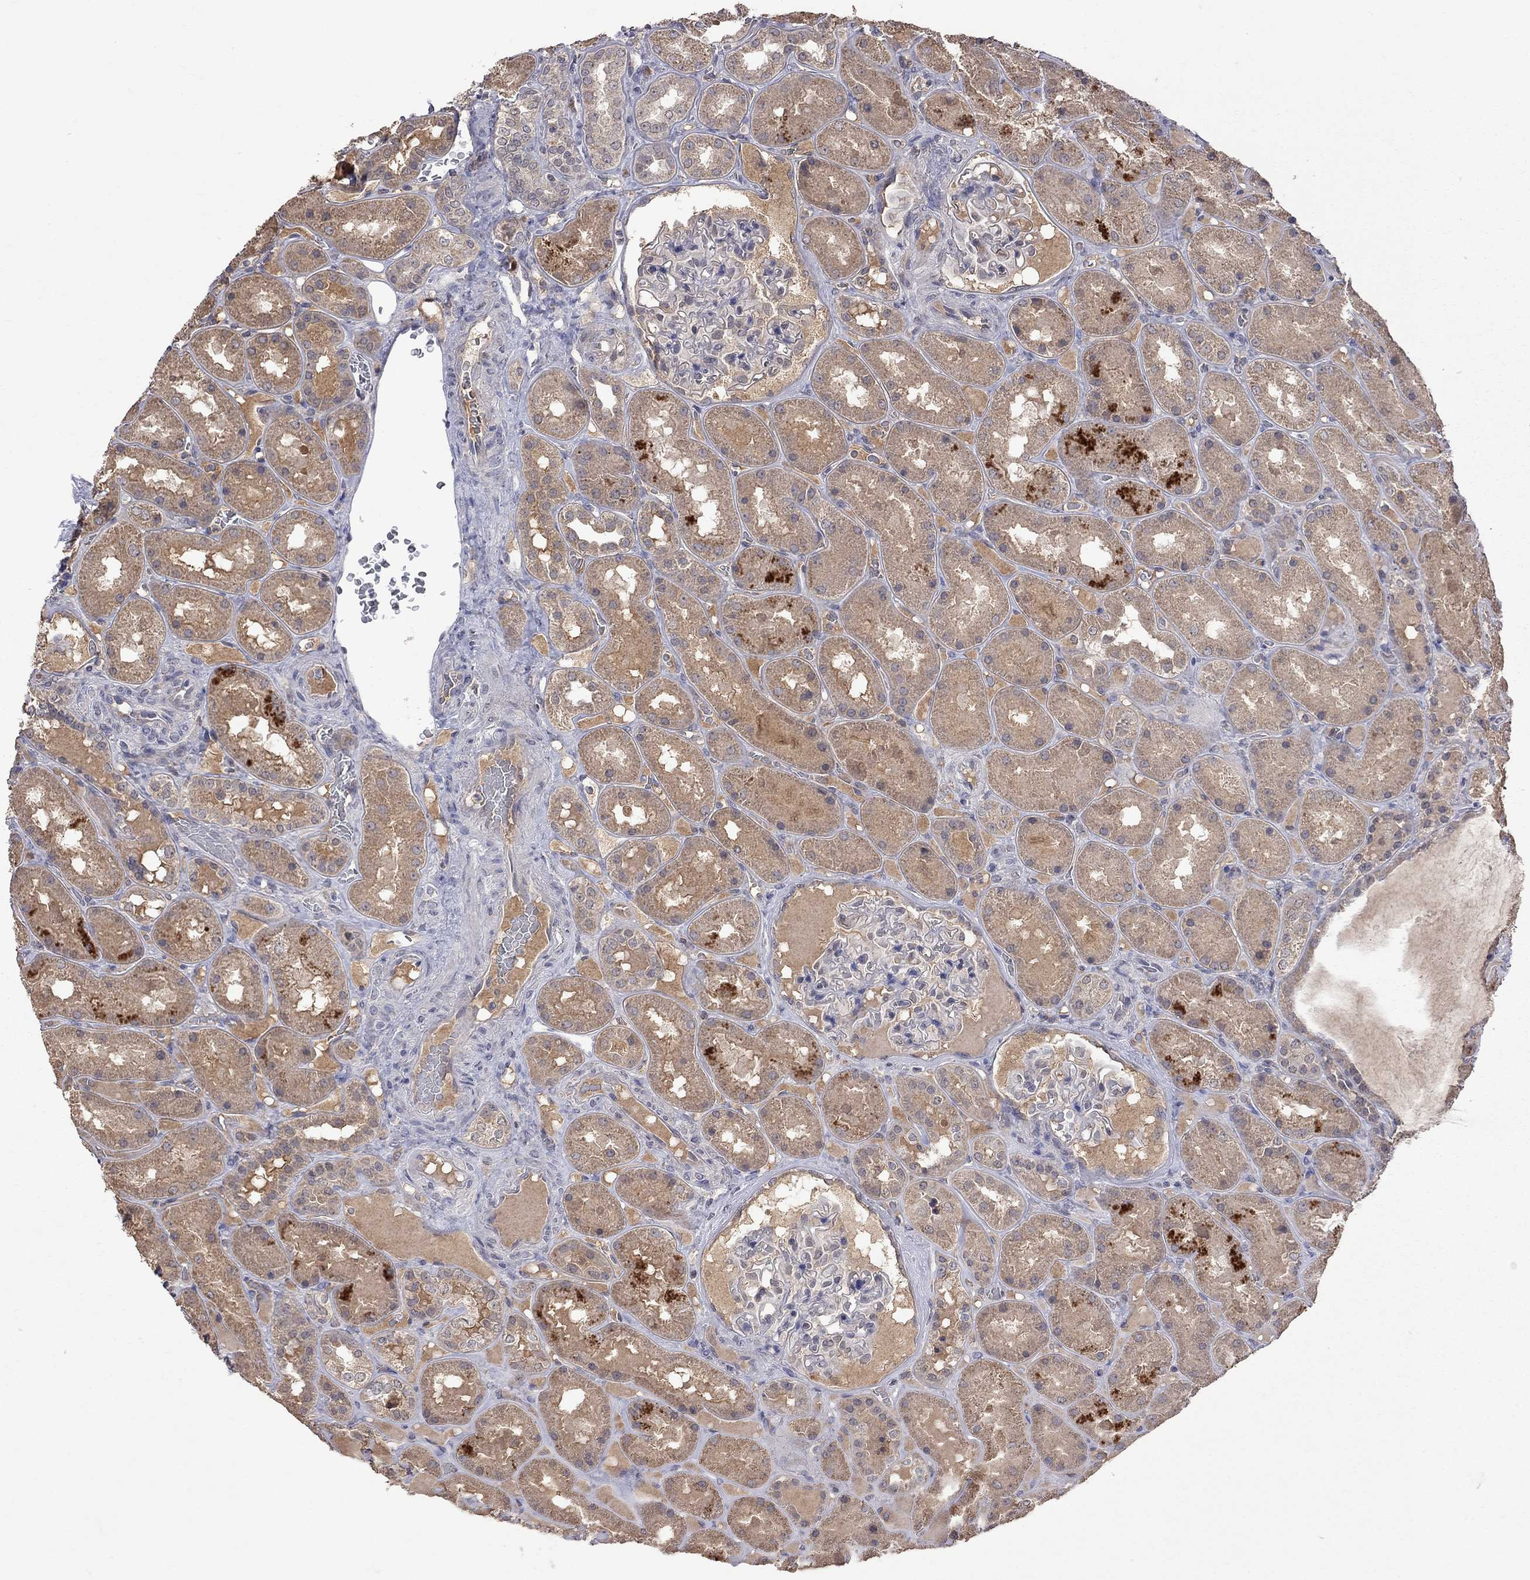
{"staining": {"intensity": "negative", "quantity": "none", "location": "none"}, "tissue": "kidney", "cell_type": "Cells in glomeruli", "image_type": "normal", "snomed": [{"axis": "morphology", "description": "Normal tissue, NOS"}, {"axis": "topography", "description": "Kidney"}], "caption": "The photomicrograph exhibits no significant expression in cells in glomeruli of kidney.", "gene": "HTR6", "patient": {"sex": "male", "age": 73}}